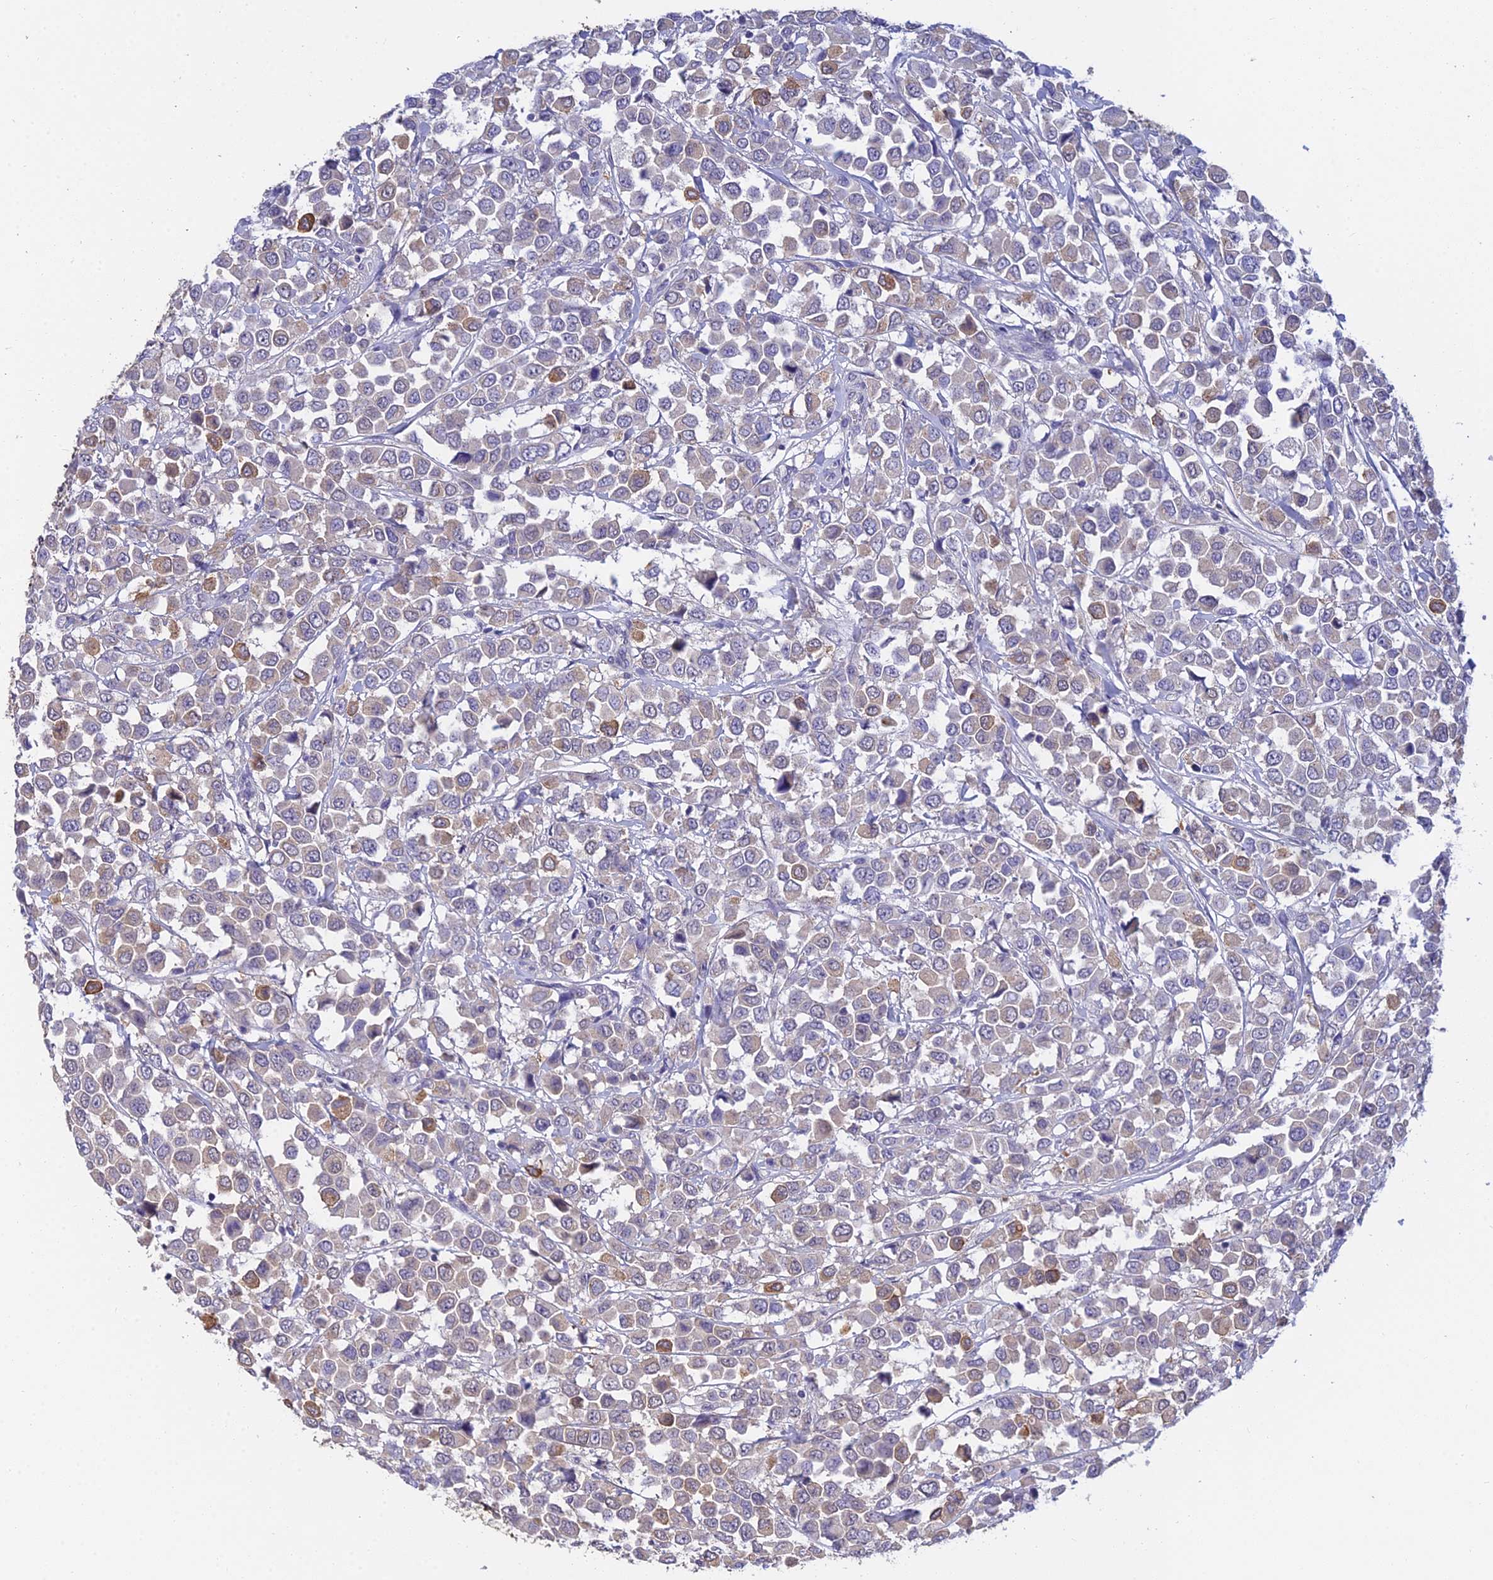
{"staining": {"intensity": "moderate", "quantity": "<25%", "location": "cytoplasmic/membranous"}, "tissue": "breast cancer", "cell_type": "Tumor cells", "image_type": "cancer", "snomed": [{"axis": "morphology", "description": "Duct carcinoma"}, {"axis": "topography", "description": "Breast"}], "caption": "The image exhibits immunohistochemical staining of breast cancer. There is moderate cytoplasmic/membranous expression is identified in about <25% of tumor cells.", "gene": "HOXB1", "patient": {"sex": "female", "age": 61}}